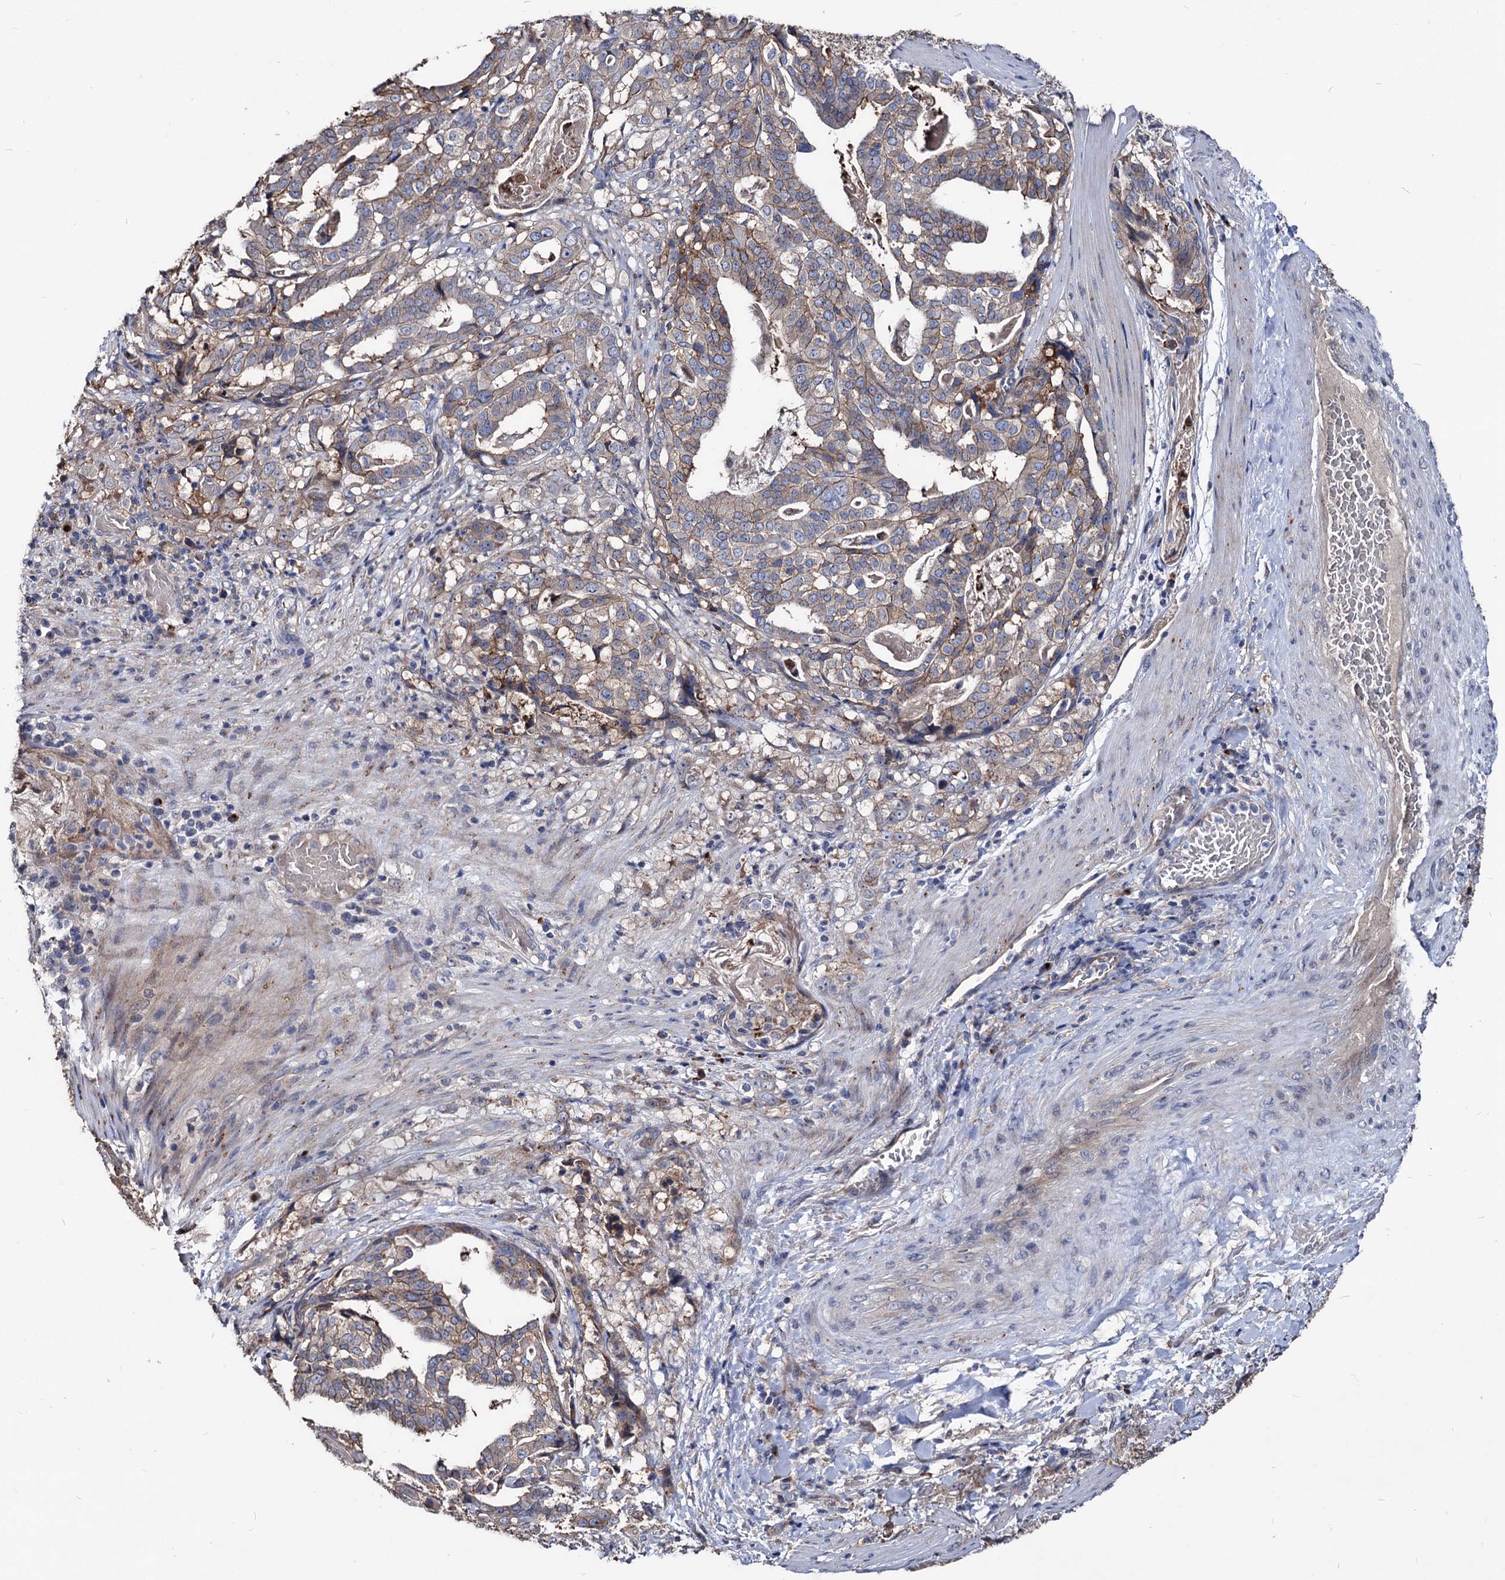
{"staining": {"intensity": "moderate", "quantity": "25%-75%", "location": "cytoplasmic/membranous"}, "tissue": "stomach cancer", "cell_type": "Tumor cells", "image_type": "cancer", "snomed": [{"axis": "morphology", "description": "Adenocarcinoma, NOS"}, {"axis": "topography", "description": "Stomach"}], "caption": "Stomach cancer was stained to show a protein in brown. There is medium levels of moderate cytoplasmic/membranous expression in about 25%-75% of tumor cells.", "gene": "SMAGP", "patient": {"sex": "male", "age": 48}}